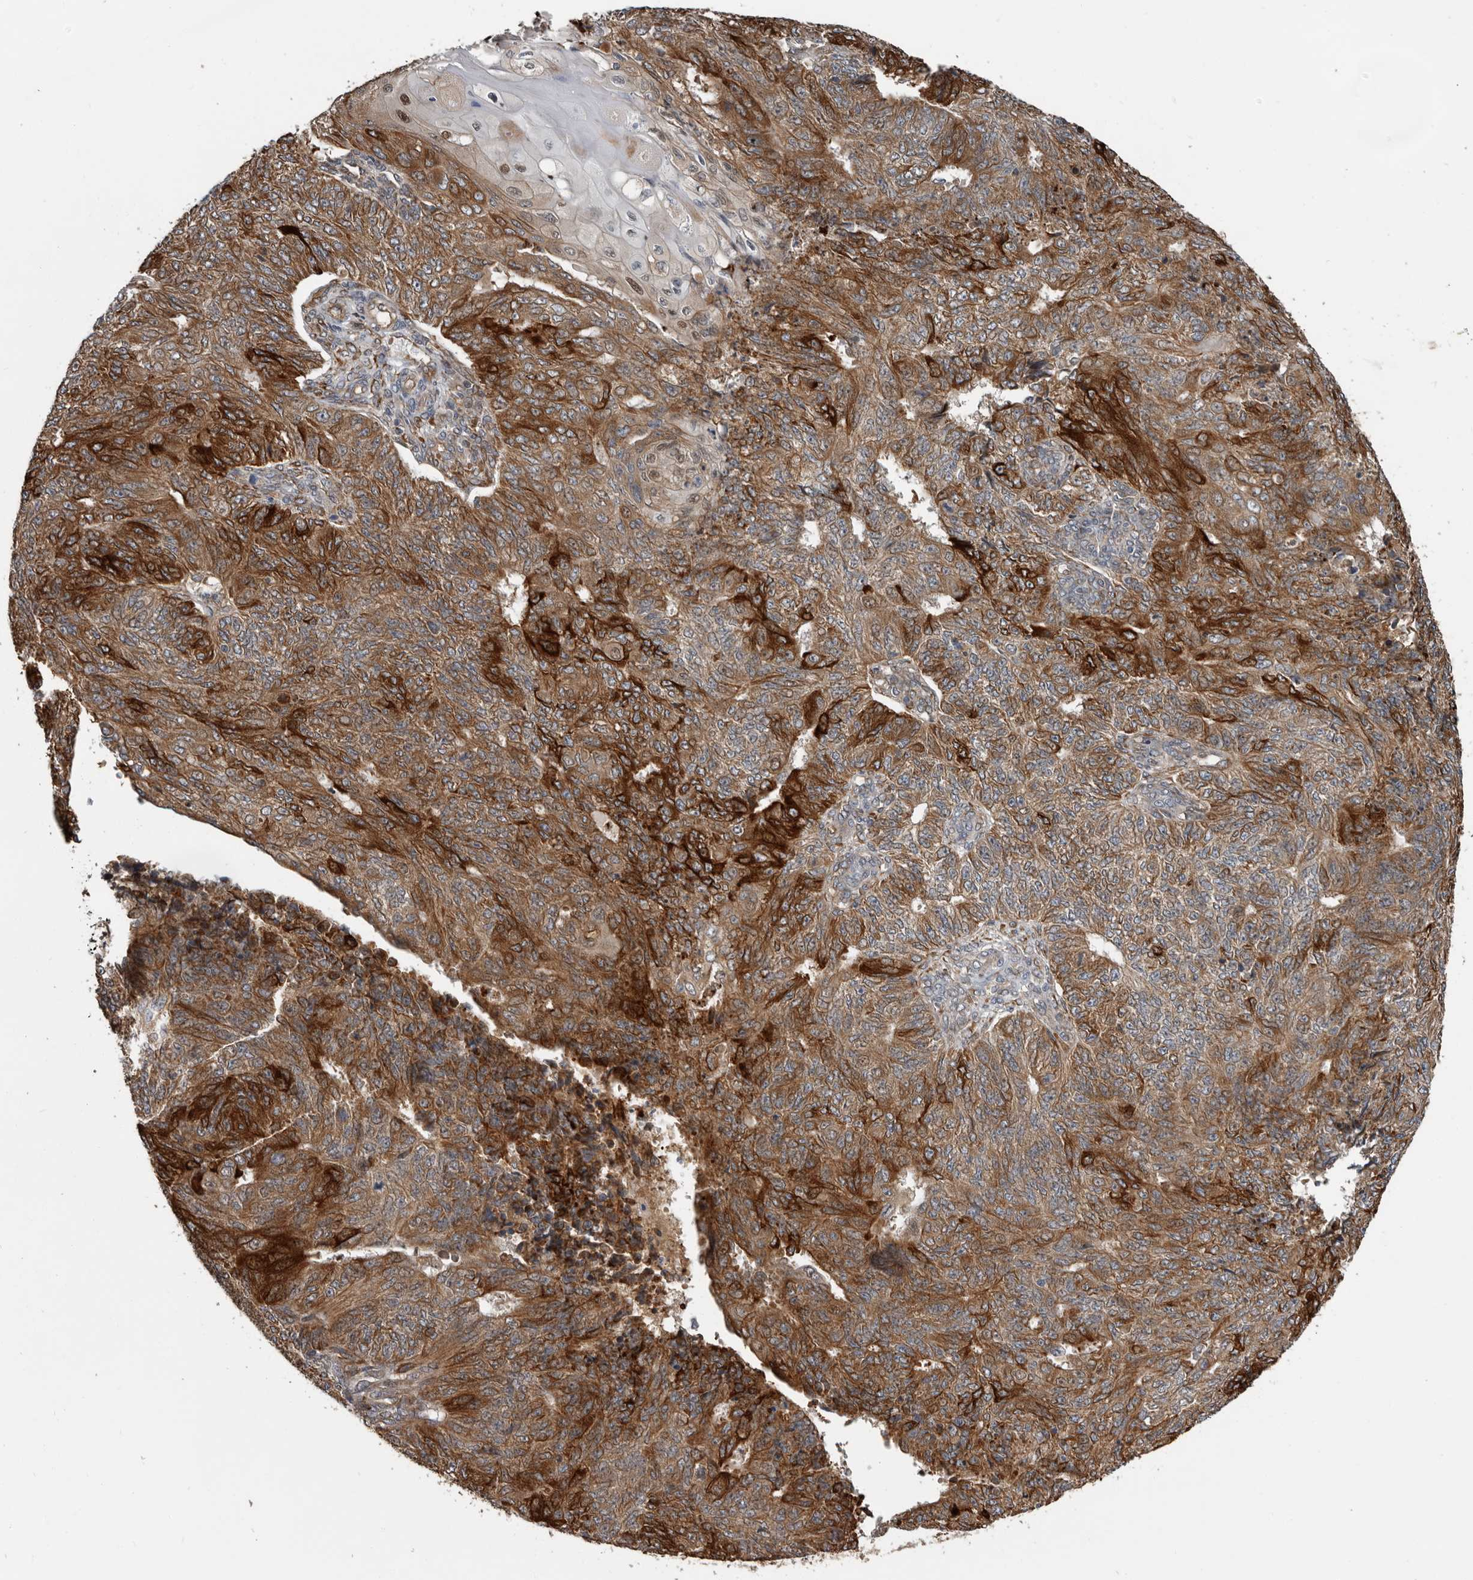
{"staining": {"intensity": "strong", "quantity": ">75%", "location": "cytoplasmic/membranous"}, "tissue": "endometrial cancer", "cell_type": "Tumor cells", "image_type": "cancer", "snomed": [{"axis": "morphology", "description": "Adenocarcinoma, NOS"}, {"axis": "topography", "description": "Endometrium"}], "caption": "Protein staining shows strong cytoplasmic/membranous expression in approximately >75% of tumor cells in endometrial adenocarcinoma. Immunohistochemistry (ihc) stains the protein of interest in brown and the nuclei are stained blue.", "gene": "MTF1", "patient": {"sex": "female", "age": 32}}